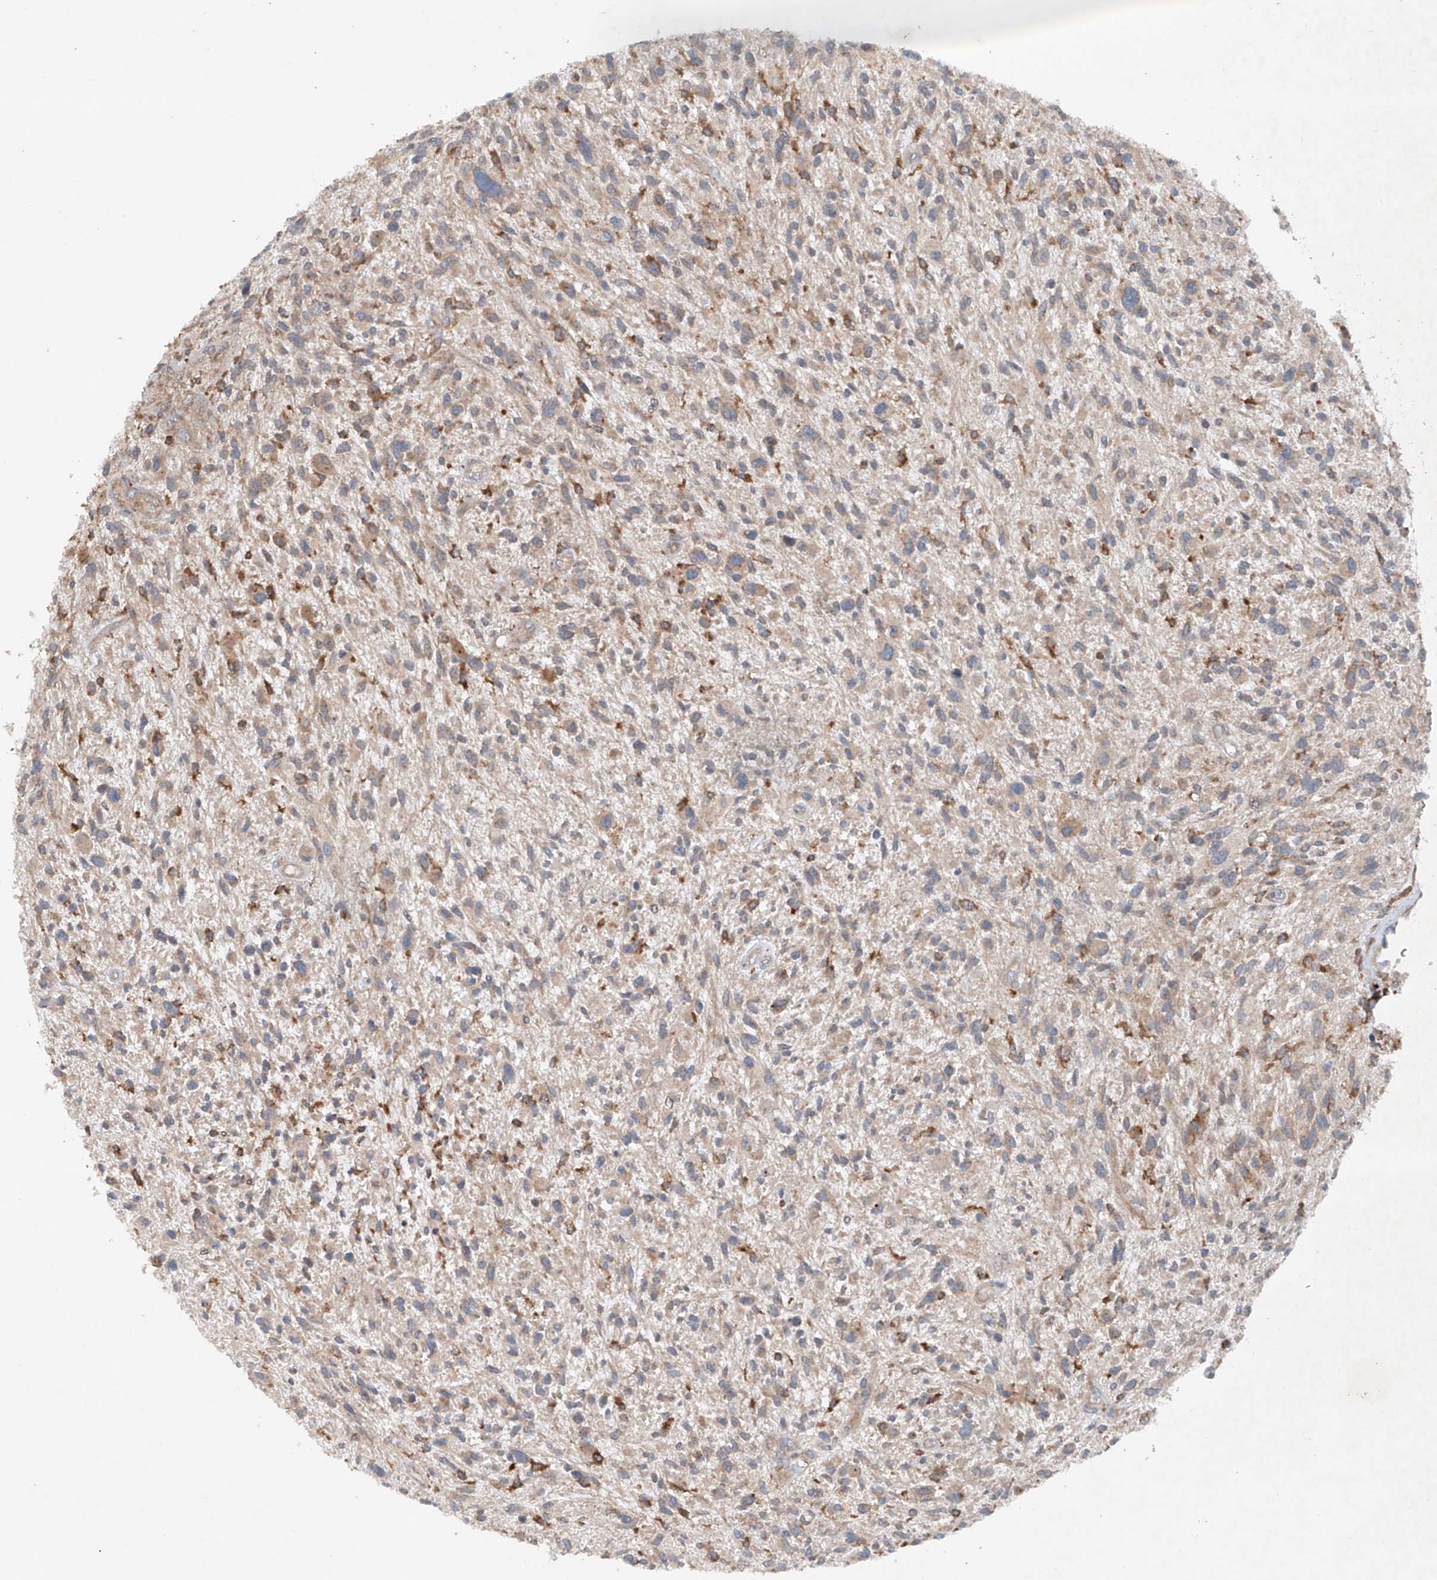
{"staining": {"intensity": "moderate", "quantity": "<25%", "location": "cytoplasmic/membranous"}, "tissue": "glioma", "cell_type": "Tumor cells", "image_type": "cancer", "snomed": [{"axis": "morphology", "description": "Glioma, malignant, High grade"}, {"axis": "topography", "description": "Brain"}], "caption": "Protein expression analysis of malignant glioma (high-grade) shows moderate cytoplasmic/membranous staining in approximately <25% of tumor cells. The protein of interest is shown in brown color, while the nuclei are stained blue.", "gene": "CEP85L", "patient": {"sex": "male", "age": 47}}